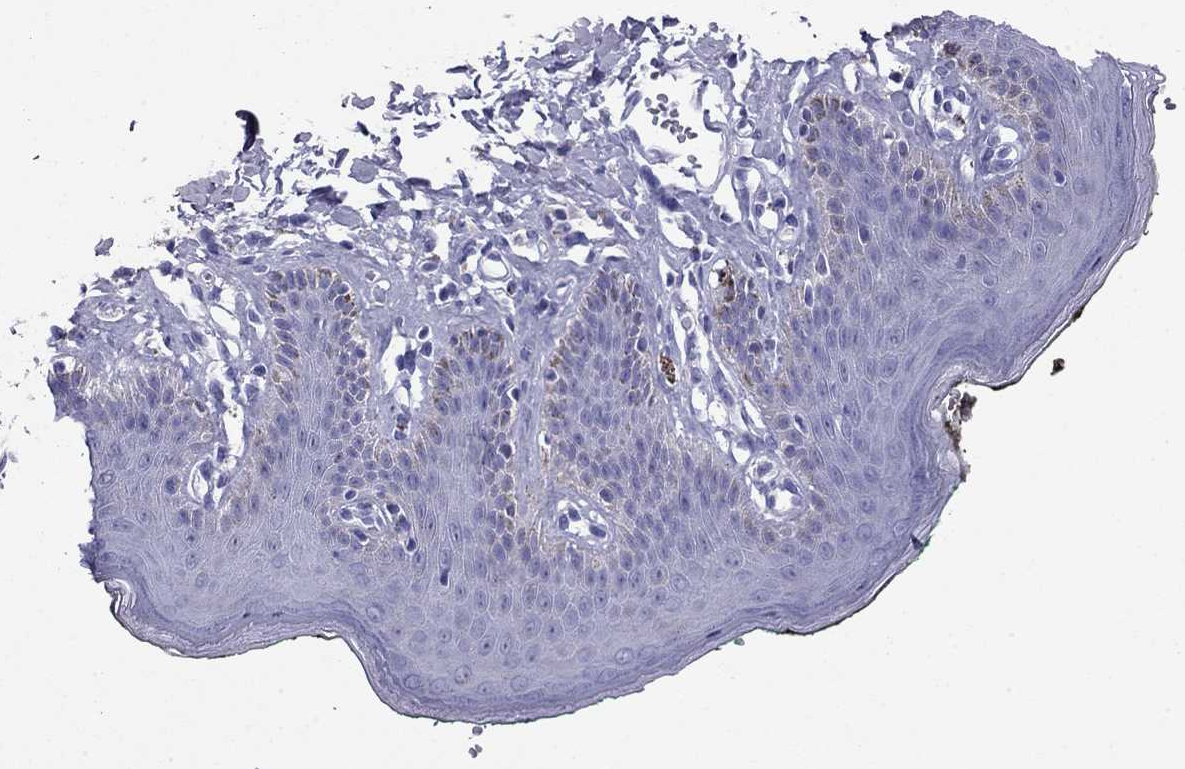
{"staining": {"intensity": "negative", "quantity": "none", "location": "none"}, "tissue": "skin", "cell_type": "Epidermal cells", "image_type": "normal", "snomed": [{"axis": "morphology", "description": "Normal tissue, NOS"}, {"axis": "topography", "description": "Vulva"}, {"axis": "topography", "description": "Peripheral nerve tissue"}], "caption": "Epidermal cells show no significant positivity in normal skin. (DAB immunohistochemistry, high magnification).", "gene": "ODF4", "patient": {"sex": "female", "age": 66}}